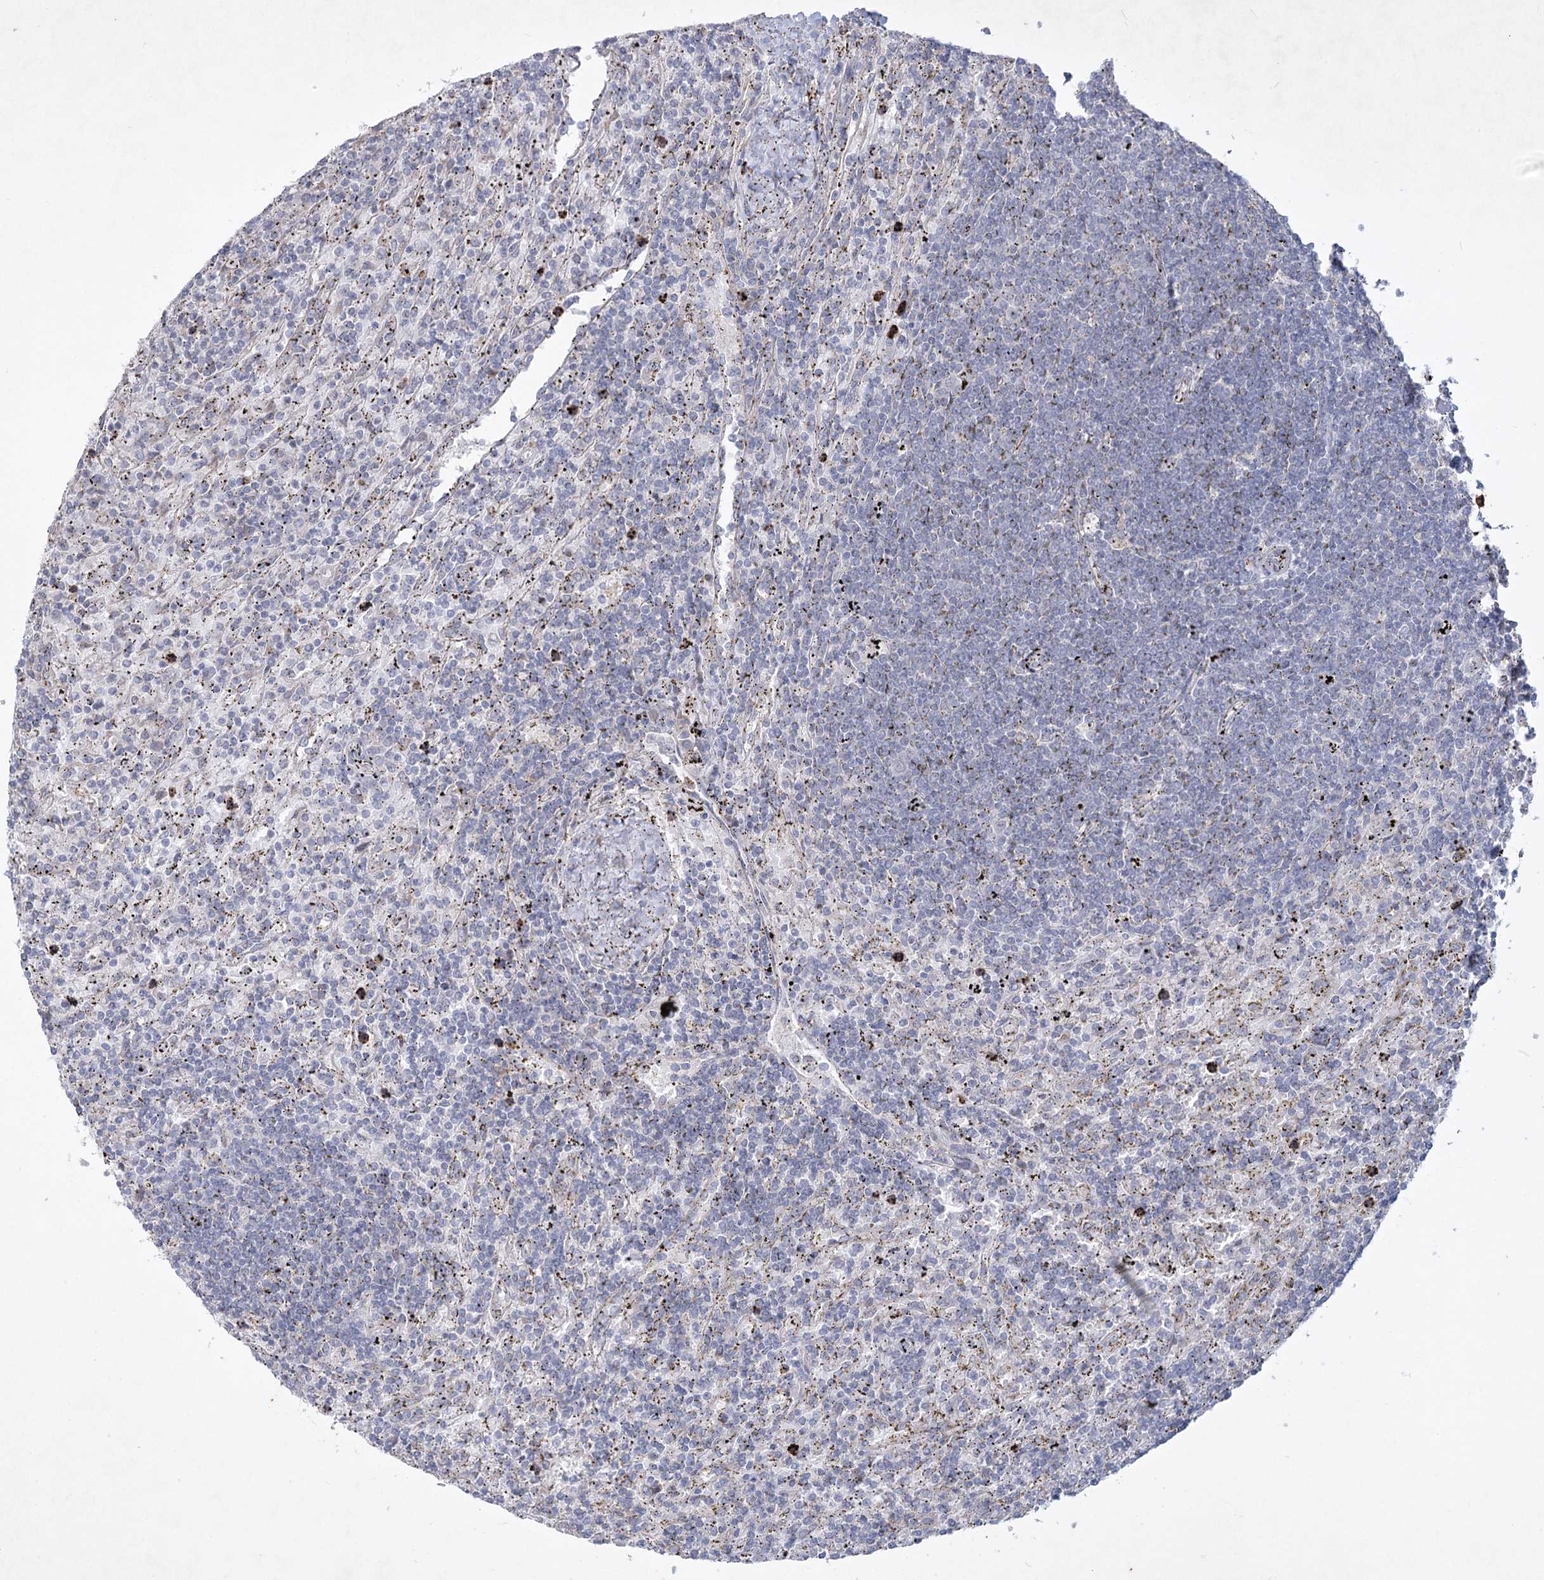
{"staining": {"intensity": "negative", "quantity": "none", "location": "none"}, "tissue": "lymphoma", "cell_type": "Tumor cells", "image_type": "cancer", "snomed": [{"axis": "morphology", "description": "Malignant lymphoma, non-Hodgkin's type, Low grade"}, {"axis": "topography", "description": "Spleen"}], "caption": "The IHC micrograph has no significant positivity in tumor cells of lymphoma tissue. (DAB IHC visualized using brightfield microscopy, high magnification).", "gene": "PLA2G12A", "patient": {"sex": "male", "age": 76}}